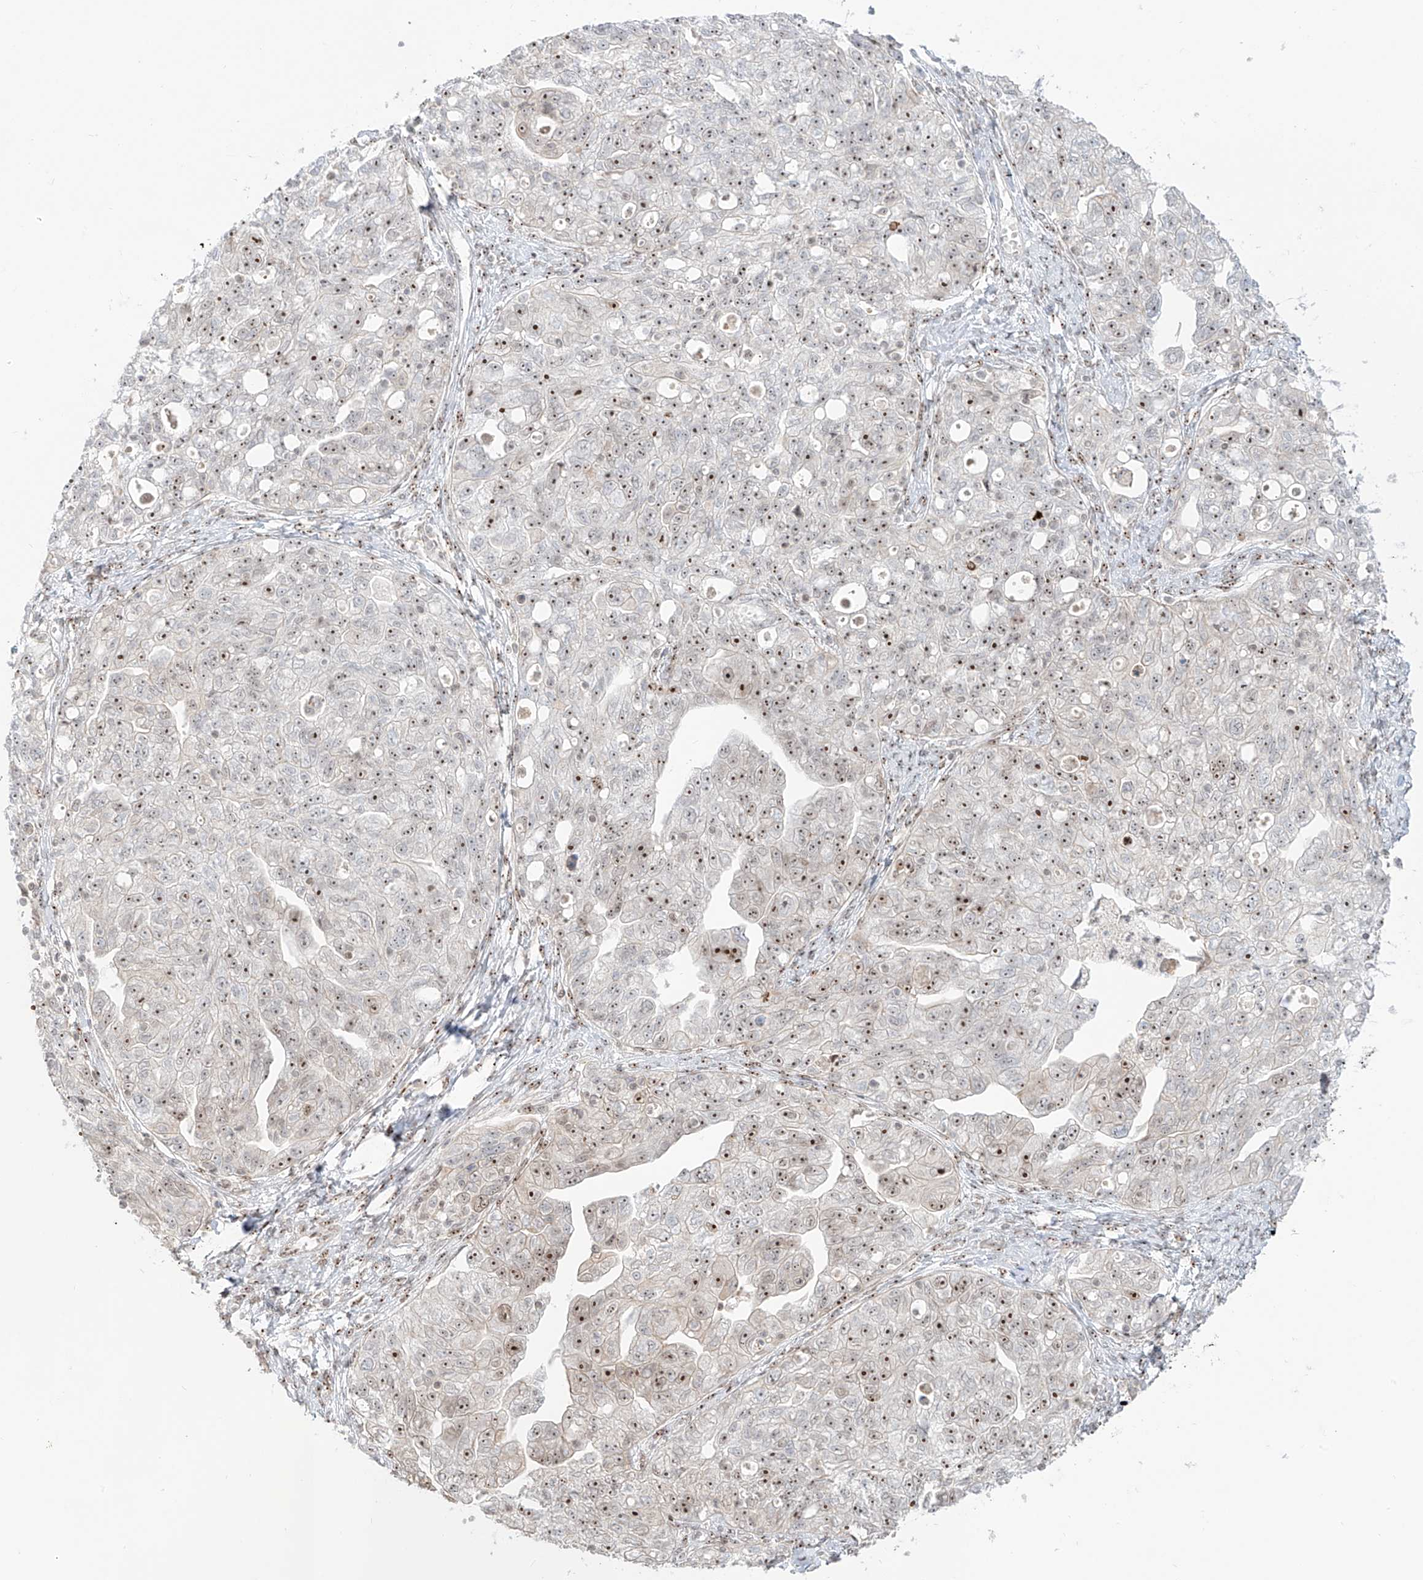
{"staining": {"intensity": "moderate", "quantity": ">75%", "location": "nuclear"}, "tissue": "ovarian cancer", "cell_type": "Tumor cells", "image_type": "cancer", "snomed": [{"axis": "morphology", "description": "Carcinoma, NOS"}, {"axis": "morphology", "description": "Cystadenocarcinoma, serous, NOS"}, {"axis": "topography", "description": "Ovary"}], "caption": "There is medium levels of moderate nuclear expression in tumor cells of carcinoma (ovarian), as demonstrated by immunohistochemical staining (brown color).", "gene": "ZNF512", "patient": {"sex": "female", "age": 69}}